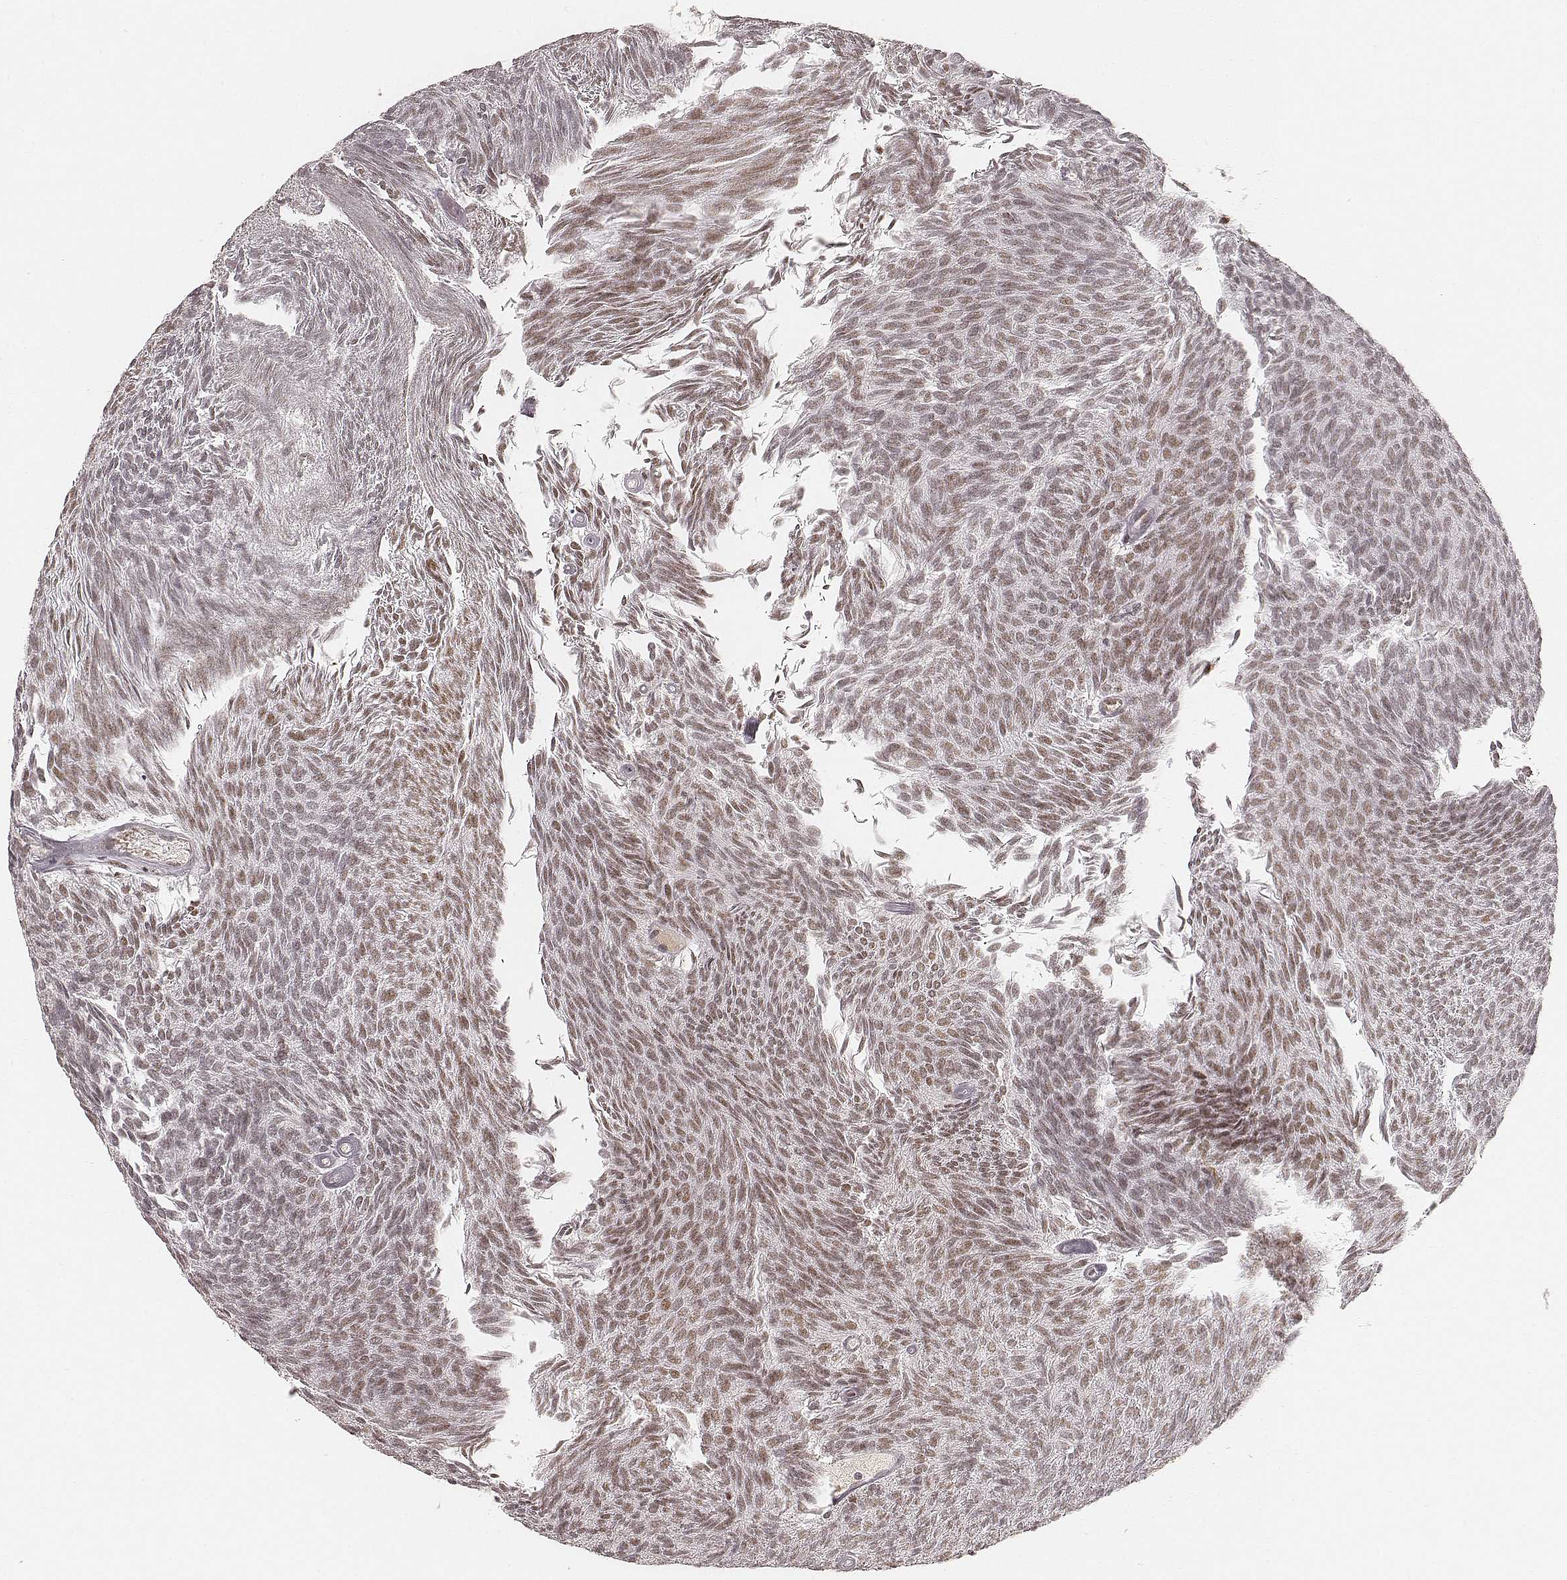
{"staining": {"intensity": "moderate", "quantity": ">75%", "location": "nuclear"}, "tissue": "urothelial cancer", "cell_type": "Tumor cells", "image_type": "cancer", "snomed": [{"axis": "morphology", "description": "Urothelial carcinoma, Low grade"}, {"axis": "topography", "description": "Urinary bladder"}], "caption": "A histopathology image showing moderate nuclear expression in about >75% of tumor cells in urothelial cancer, as visualized by brown immunohistochemical staining.", "gene": "HNRNPC", "patient": {"sex": "male", "age": 77}}